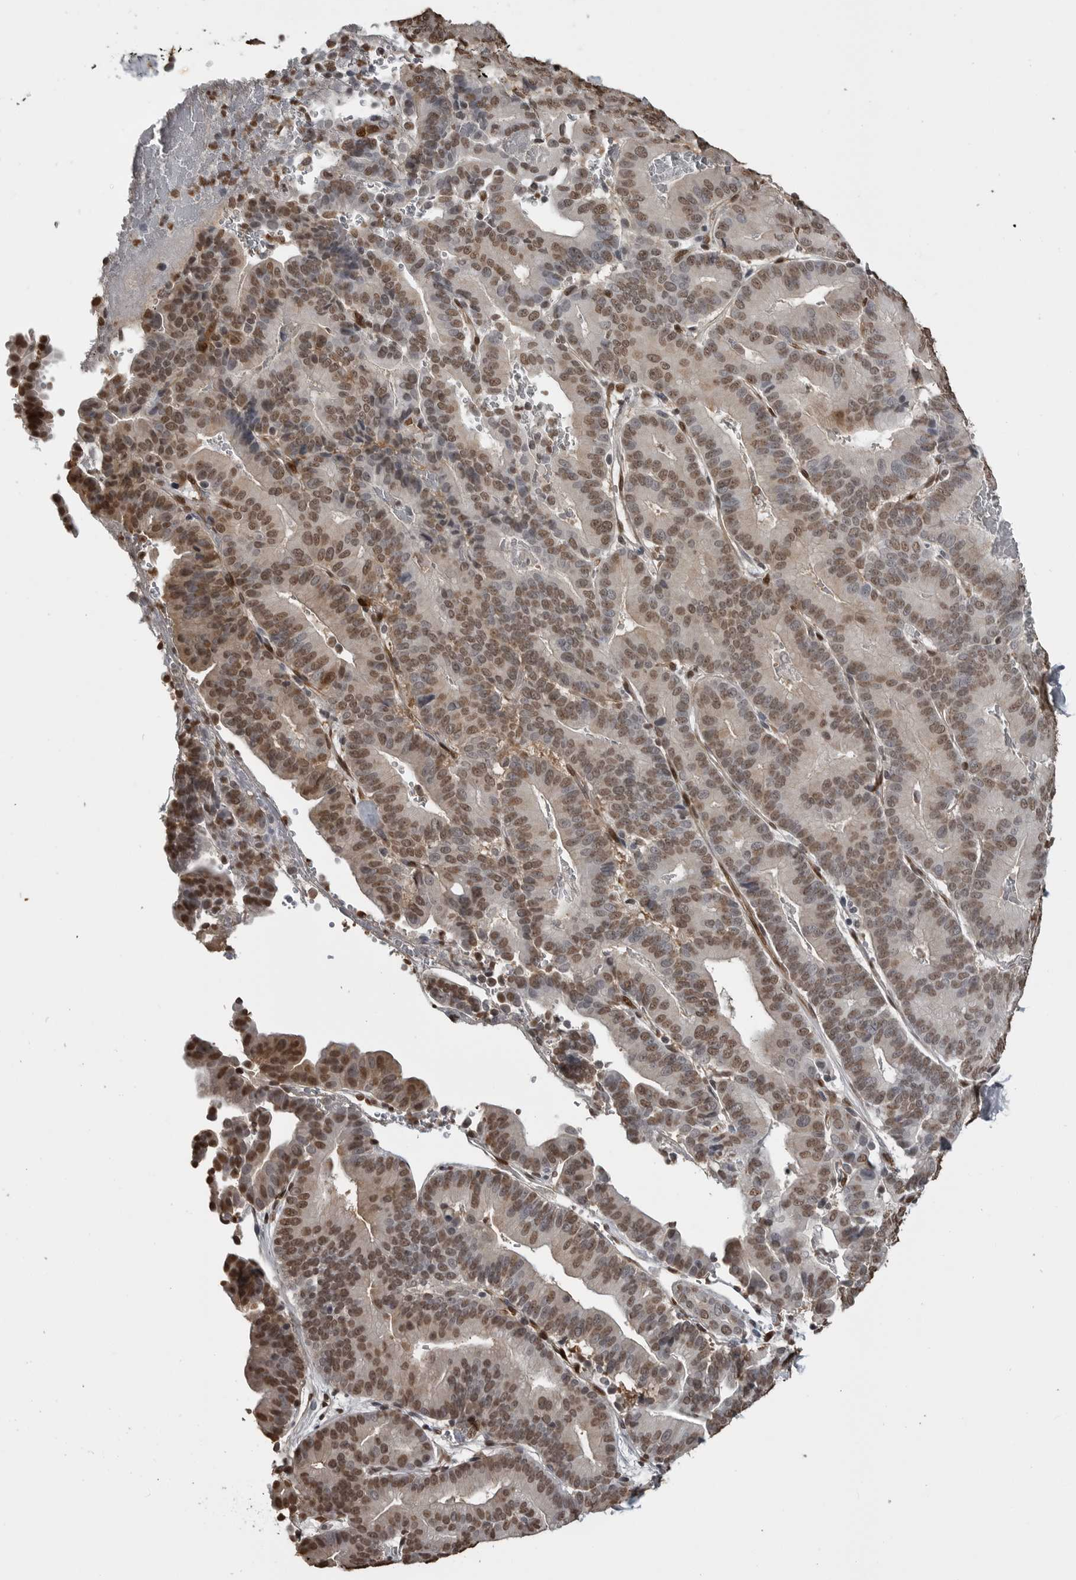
{"staining": {"intensity": "moderate", "quantity": ">75%", "location": "nuclear"}, "tissue": "liver cancer", "cell_type": "Tumor cells", "image_type": "cancer", "snomed": [{"axis": "morphology", "description": "Cholangiocarcinoma"}, {"axis": "topography", "description": "Liver"}], "caption": "Moderate nuclear expression for a protein is identified in approximately >75% of tumor cells of liver cholangiocarcinoma using immunohistochemistry.", "gene": "SMAD2", "patient": {"sex": "female", "age": 75}}